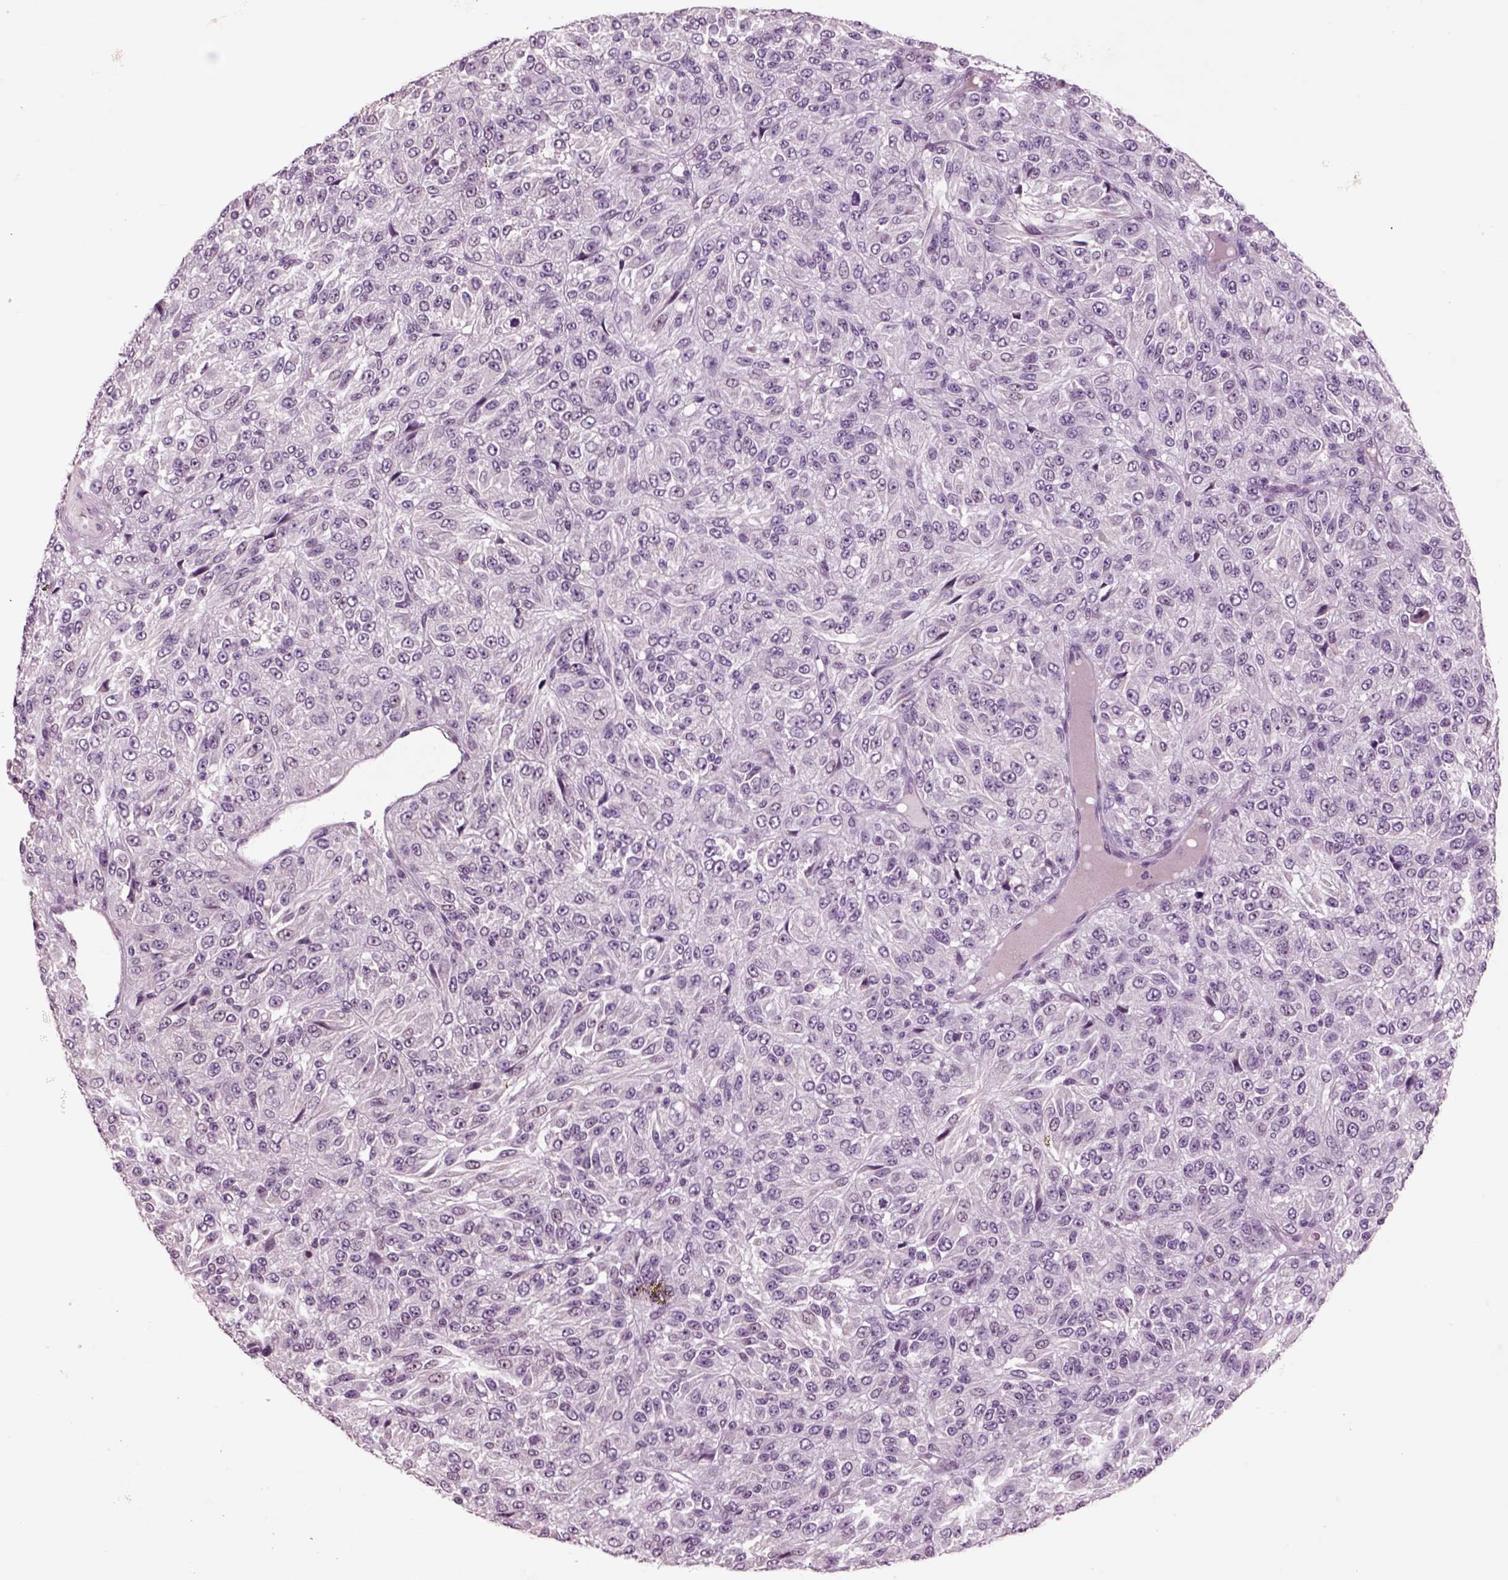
{"staining": {"intensity": "negative", "quantity": "none", "location": "none"}, "tissue": "melanoma", "cell_type": "Tumor cells", "image_type": "cancer", "snomed": [{"axis": "morphology", "description": "Malignant melanoma, Metastatic site"}, {"axis": "topography", "description": "Brain"}], "caption": "DAB immunohistochemical staining of melanoma exhibits no significant staining in tumor cells. (Stains: DAB immunohistochemistry (IHC) with hematoxylin counter stain, Microscopy: brightfield microscopy at high magnification).", "gene": "CHGB", "patient": {"sex": "female", "age": 56}}